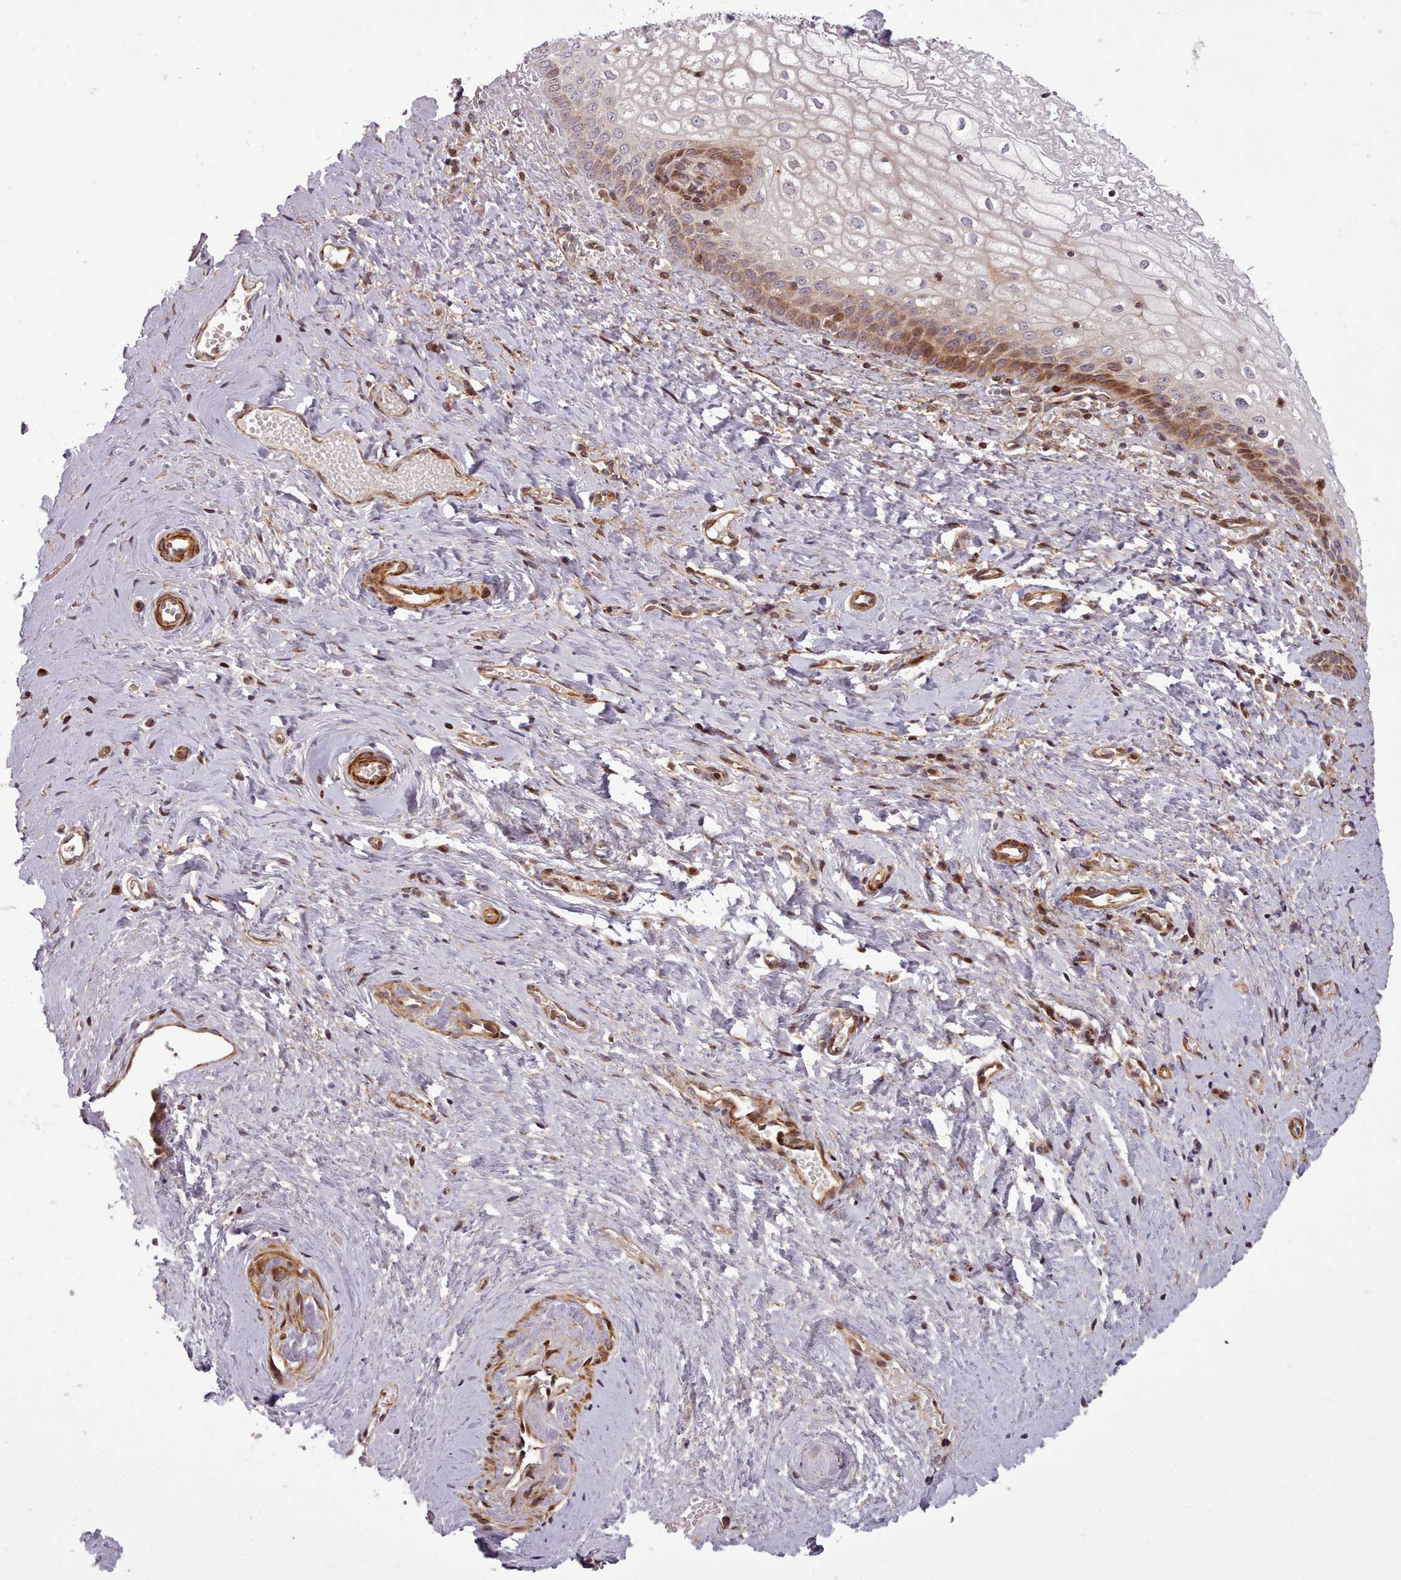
{"staining": {"intensity": "moderate", "quantity": ">75%", "location": "cytoplasmic/membranous,nuclear"}, "tissue": "vagina", "cell_type": "Squamous epithelial cells", "image_type": "normal", "snomed": [{"axis": "morphology", "description": "Normal tissue, NOS"}, {"axis": "topography", "description": "Vagina"}], "caption": "DAB immunohistochemical staining of normal human vagina demonstrates moderate cytoplasmic/membranous,nuclear protein positivity in about >75% of squamous epithelial cells. Immunohistochemistry stains the protein in brown and the nuclei are stained blue.", "gene": "NLRP7", "patient": {"sex": "female", "age": 59}}